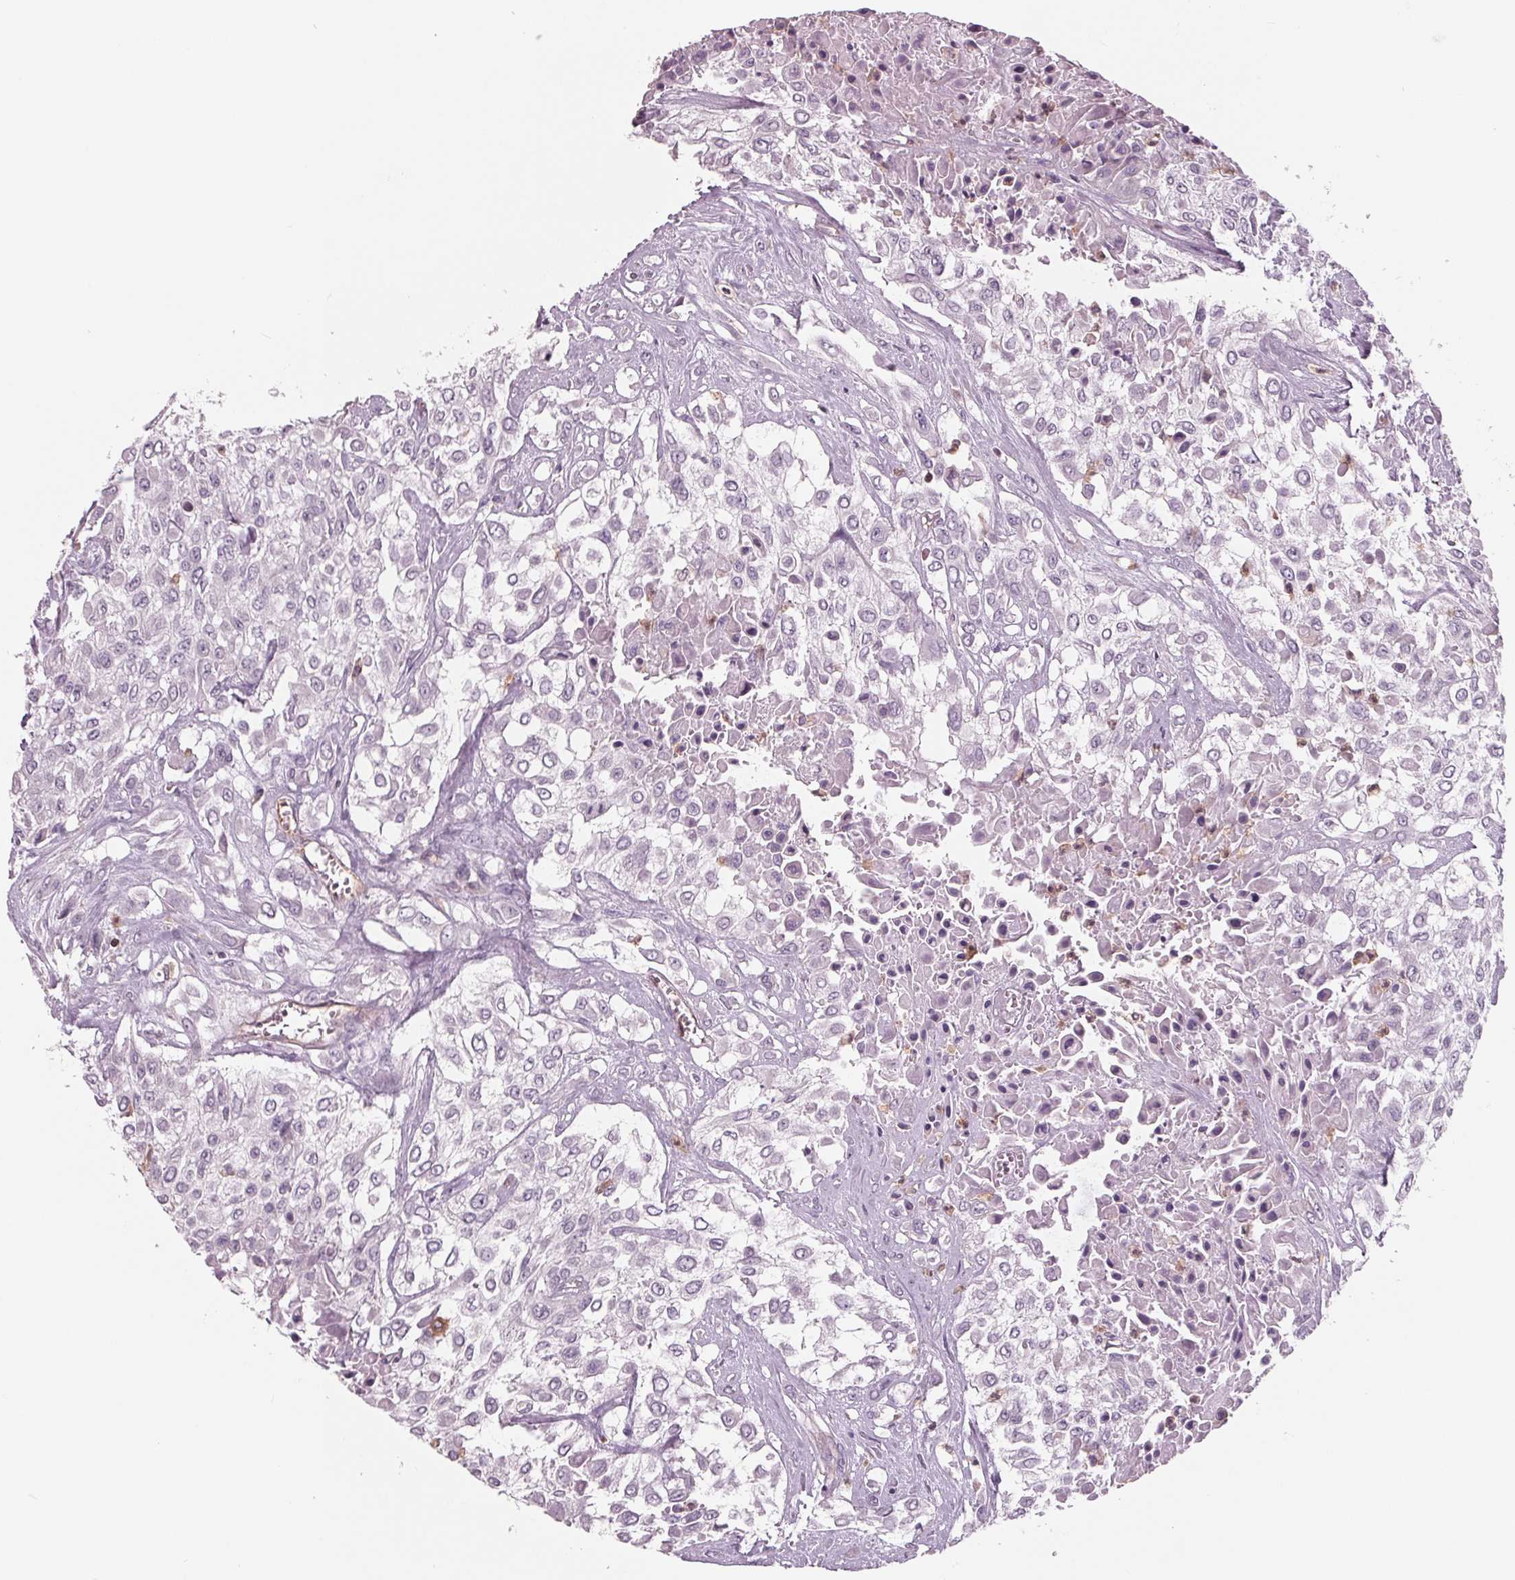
{"staining": {"intensity": "negative", "quantity": "none", "location": "none"}, "tissue": "urothelial cancer", "cell_type": "Tumor cells", "image_type": "cancer", "snomed": [{"axis": "morphology", "description": "Urothelial carcinoma, High grade"}, {"axis": "topography", "description": "Urinary bladder"}], "caption": "An image of human urothelial cancer is negative for staining in tumor cells.", "gene": "ARHGAP25", "patient": {"sex": "male", "age": 57}}